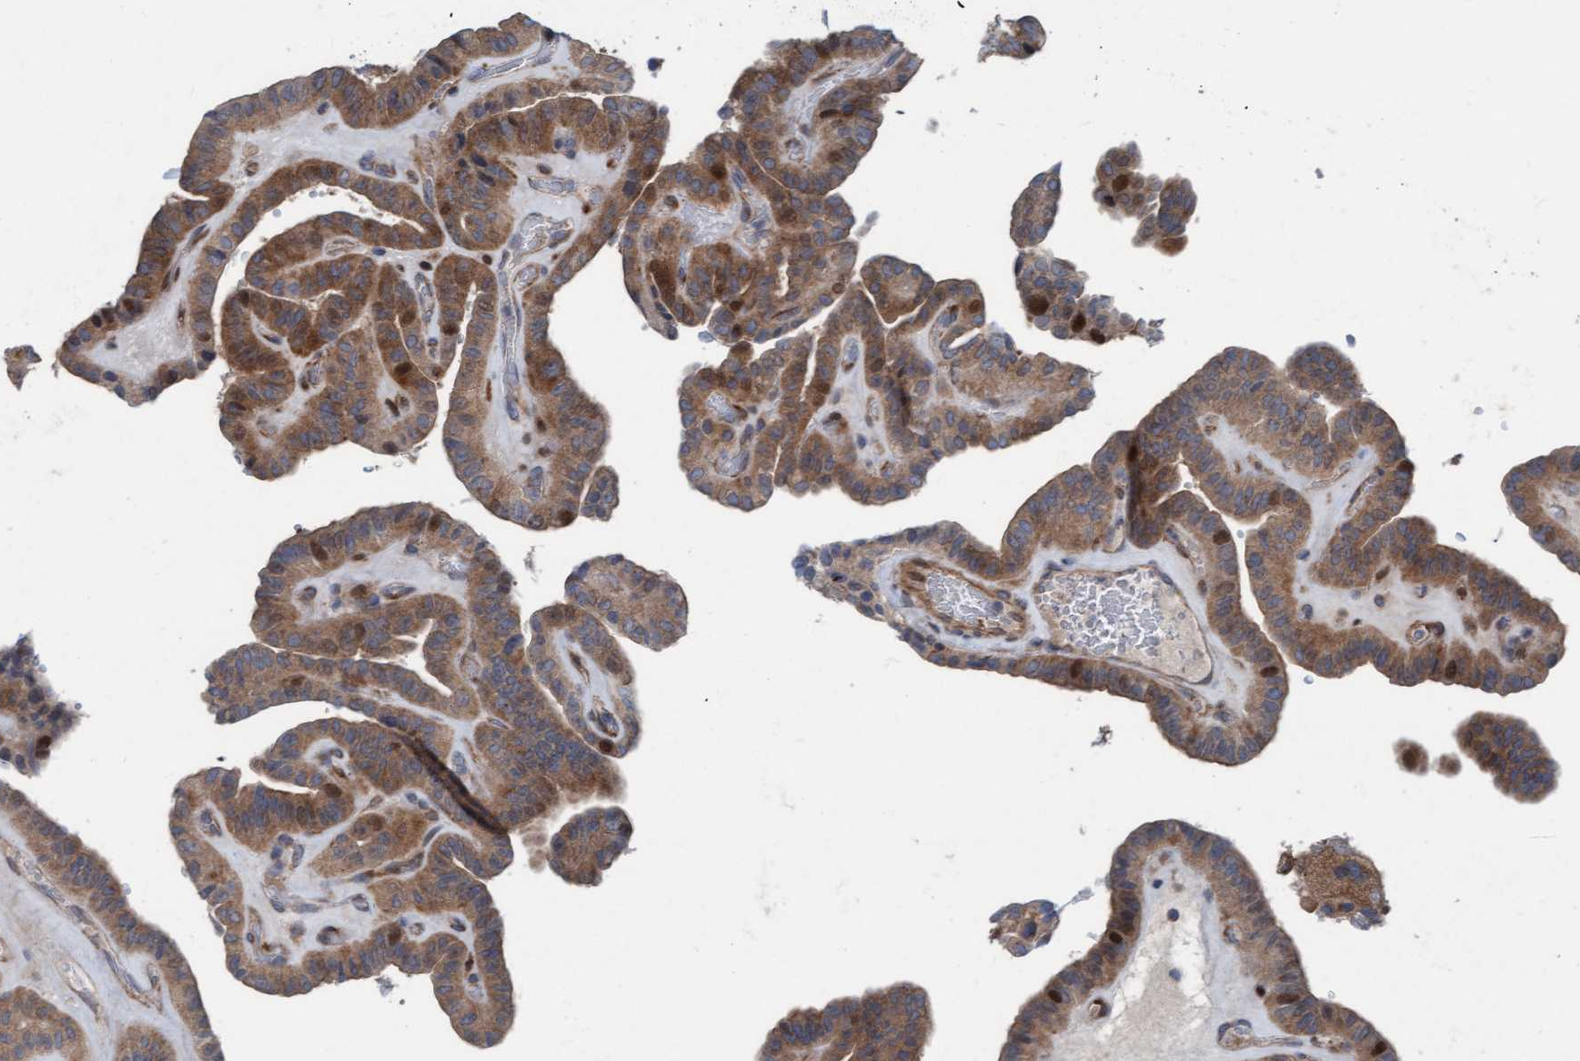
{"staining": {"intensity": "moderate", "quantity": ">75%", "location": "cytoplasmic/membranous"}, "tissue": "thyroid cancer", "cell_type": "Tumor cells", "image_type": "cancer", "snomed": [{"axis": "morphology", "description": "Papillary adenocarcinoma, NOS"}, {"axis": "topography", "description": "Thyroid gland"}], "caption": "A photomicrograph of human thyroid cancer stained for a protein exhibits moderate cytoplasmic/membranous brown staining in tumor cells.", "gene": "KLHL26", "patient": {"sex": "male", "age": 77}}